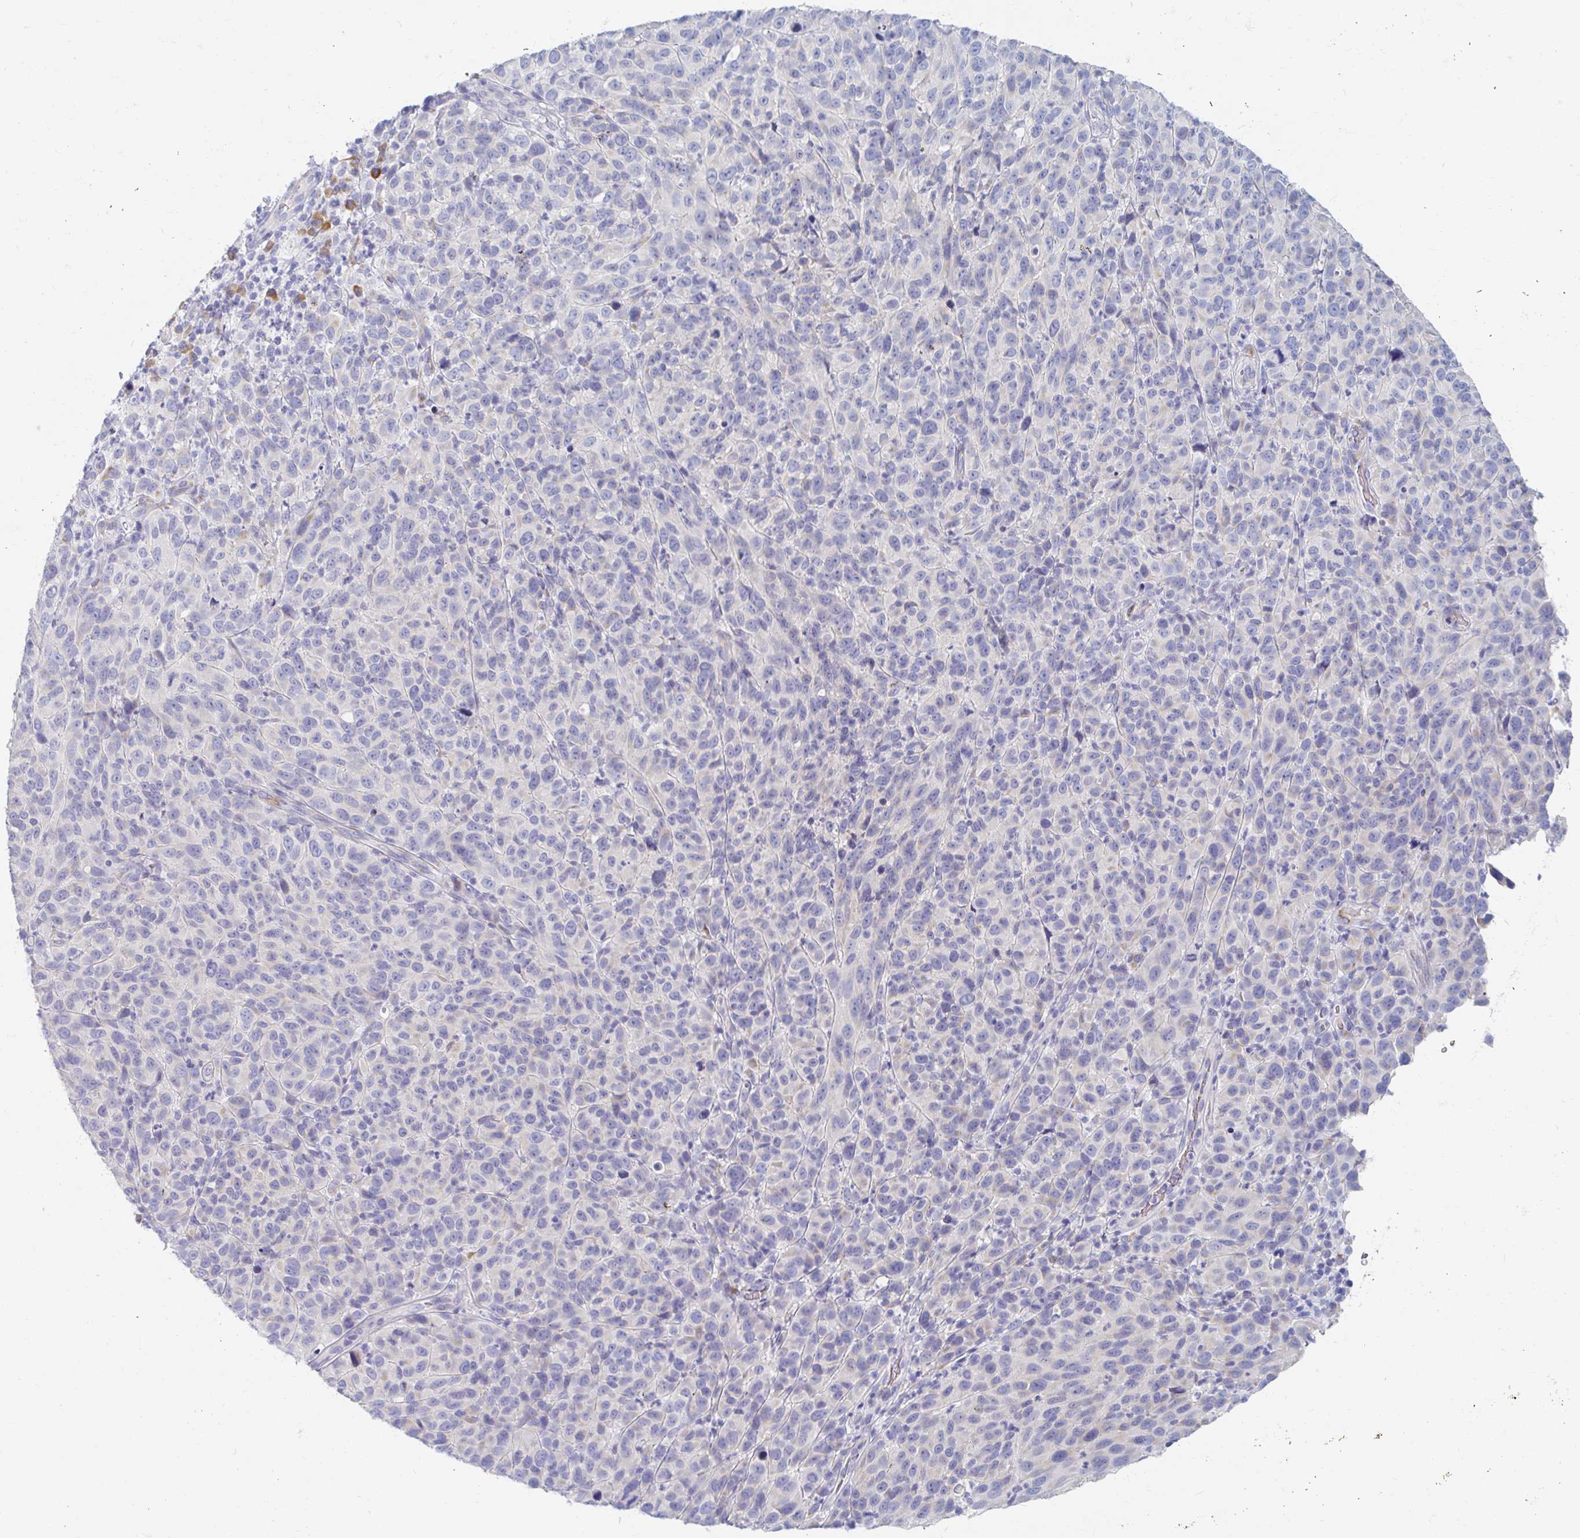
{"staining": {"intensity": "negative", "quantity": "none", "location": "none"}, "tissue": "melanoma", "cell_type": "Tumor cells", "image_type": "cancer", "snomed": [{"axis": "morphology", "description": "Malignant melanoma, NOS"}, {"axis": "topography", "description": "Skin"}], "caption": "IHC histopathology image of human melanoma stained for a protein (brown), which demonstrates no expression in tumor cells. (DAB (3,3'-diaminobenzidine) immunohistochemistry with hematoxylin counter stain).", "gene": "MYLK2", "patient": {"sex": "male", "age": 85}}